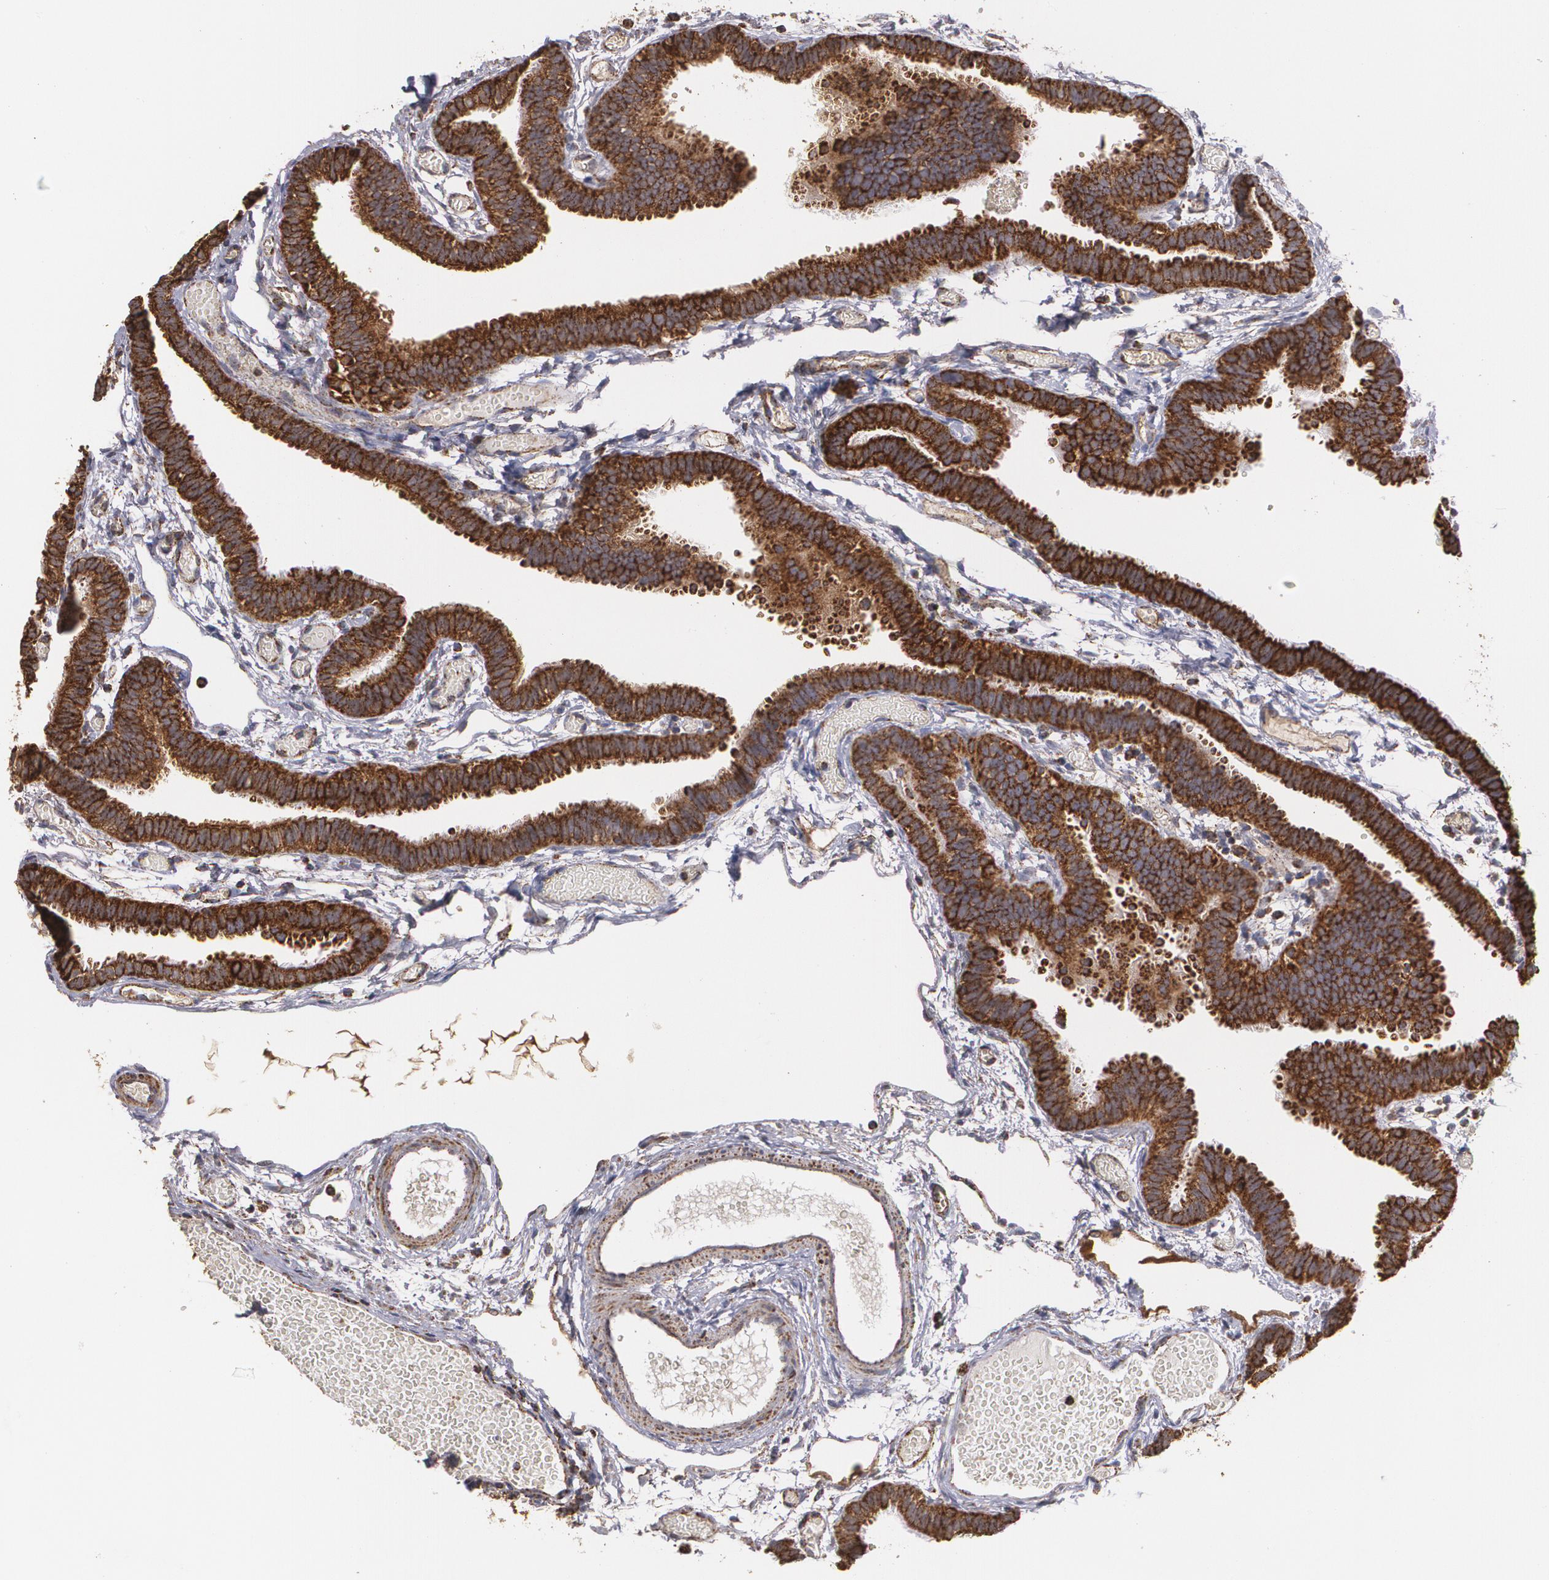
{"staining": {"intensity": "strong", "quantity": ">75%", "location": "cytoplasmic/membranous"}, "tissue": "fallopian tube", "cell_type": "Glandular cells", "image_type": "normal", "snomed": [{"axis": "morphology", "description": "Normal tissue, NOS"}, {"axis": "topography", "description": "Fallopian tube"}], "caption": "Fallopian tube stained with IHC demonstrates strong cytoplasmic/membranous positivity in about >75% of glandular cells. (Brightfield microscopy of DAB IHC at high magnification).", "gene": "HSPD1", "patient": {"sex": "female", "age": 29}}